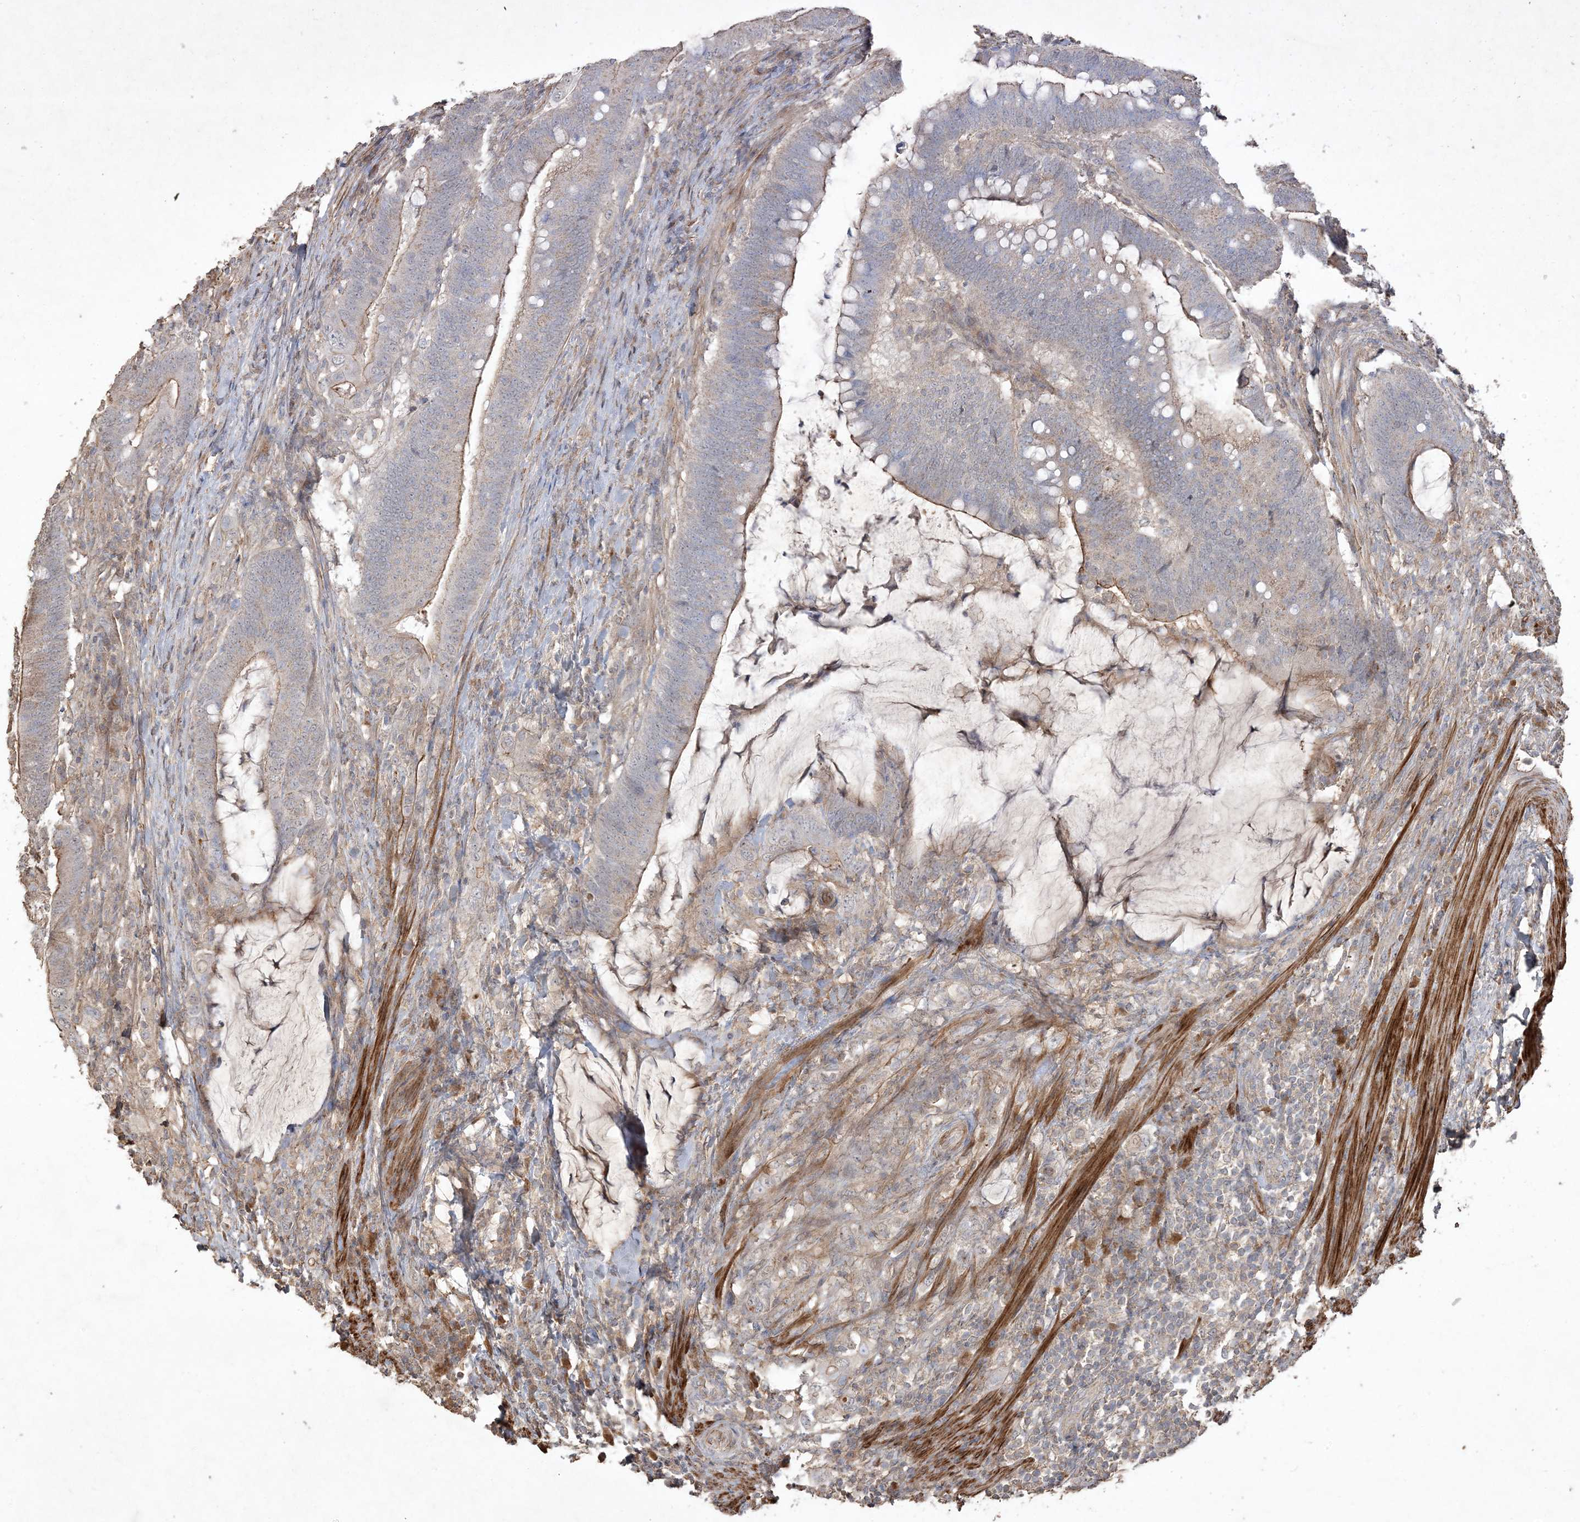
{"staining": {"intensity": "weak", "quantity": "25%-75%", "location": "cytoplasmic/membranous"}, "tissue": "colorectal cancer", "cell_type": "Tumor cells", "image_type": "cancer", "snomed": [{"axis": "morphology", "description": "Adenocarcinoma, NOS"}, {"axis": "topography", "description": "Colon"}], "caption": "Colorectal adenocarcinoma stained with a brown dye shows weak cytoplasmic/membranous positive staining in about 25%-75% of tumor cells.", "gene": "PRRT3", "patient": {"sex": "female", "age": 66}}